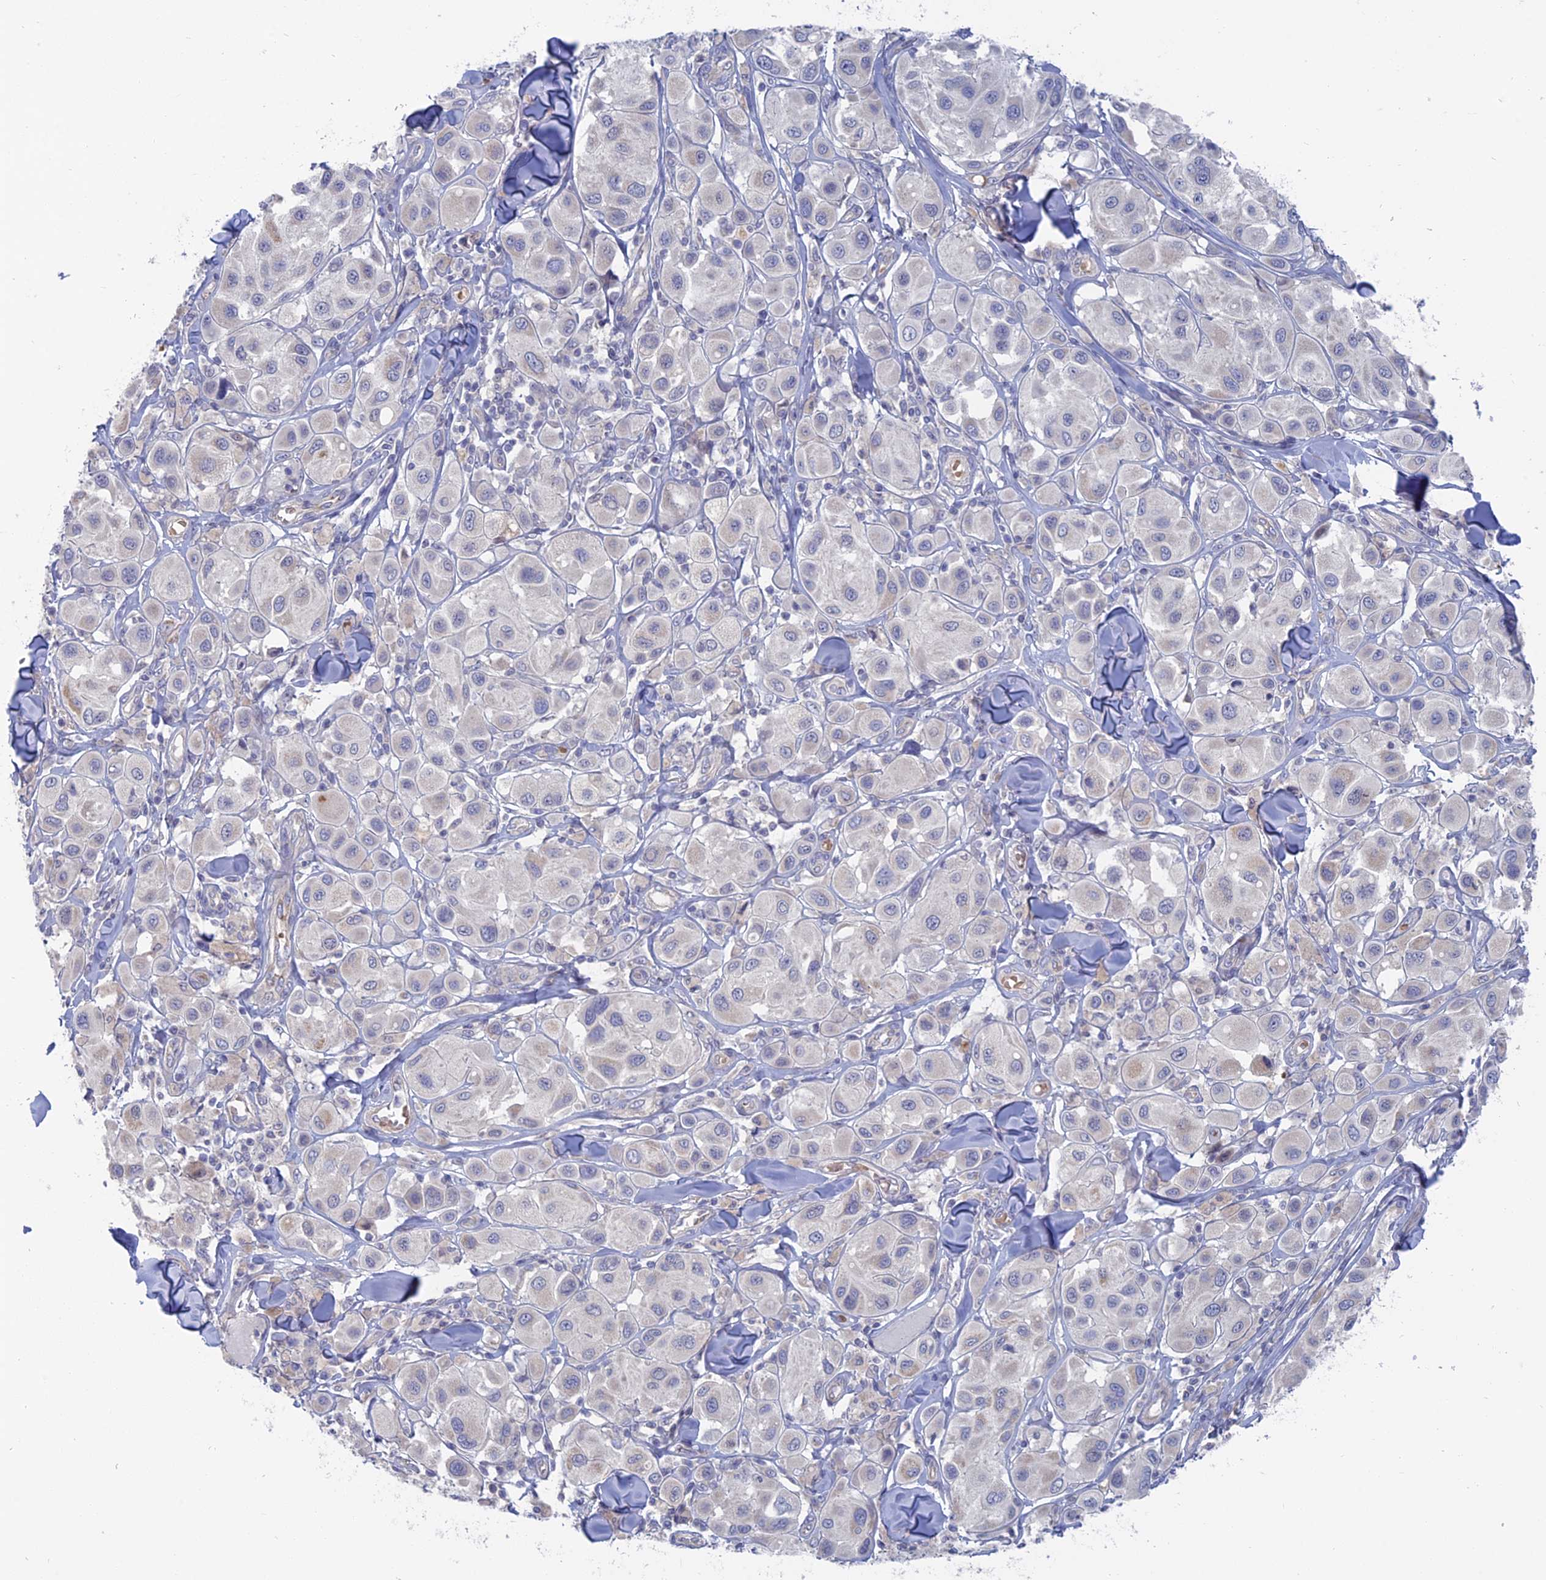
{"staining": {"intensity": "negative", "quantity": "none", "location": "none"}, "tissue": "melanoma", "cell_type": "Tumor cells", "image_type": "cancer", "snomed": [{"axis": "morphology", "description": "Malignant melanoma, Metastatic site"}, {"axis": "topography", "description": "Skin"}], "caption": "The photomicrograph reveals no staining of tumor cells in melanoma.", "gene": "TBC1D30", "patient": {"sex": "male", "age": 41}}